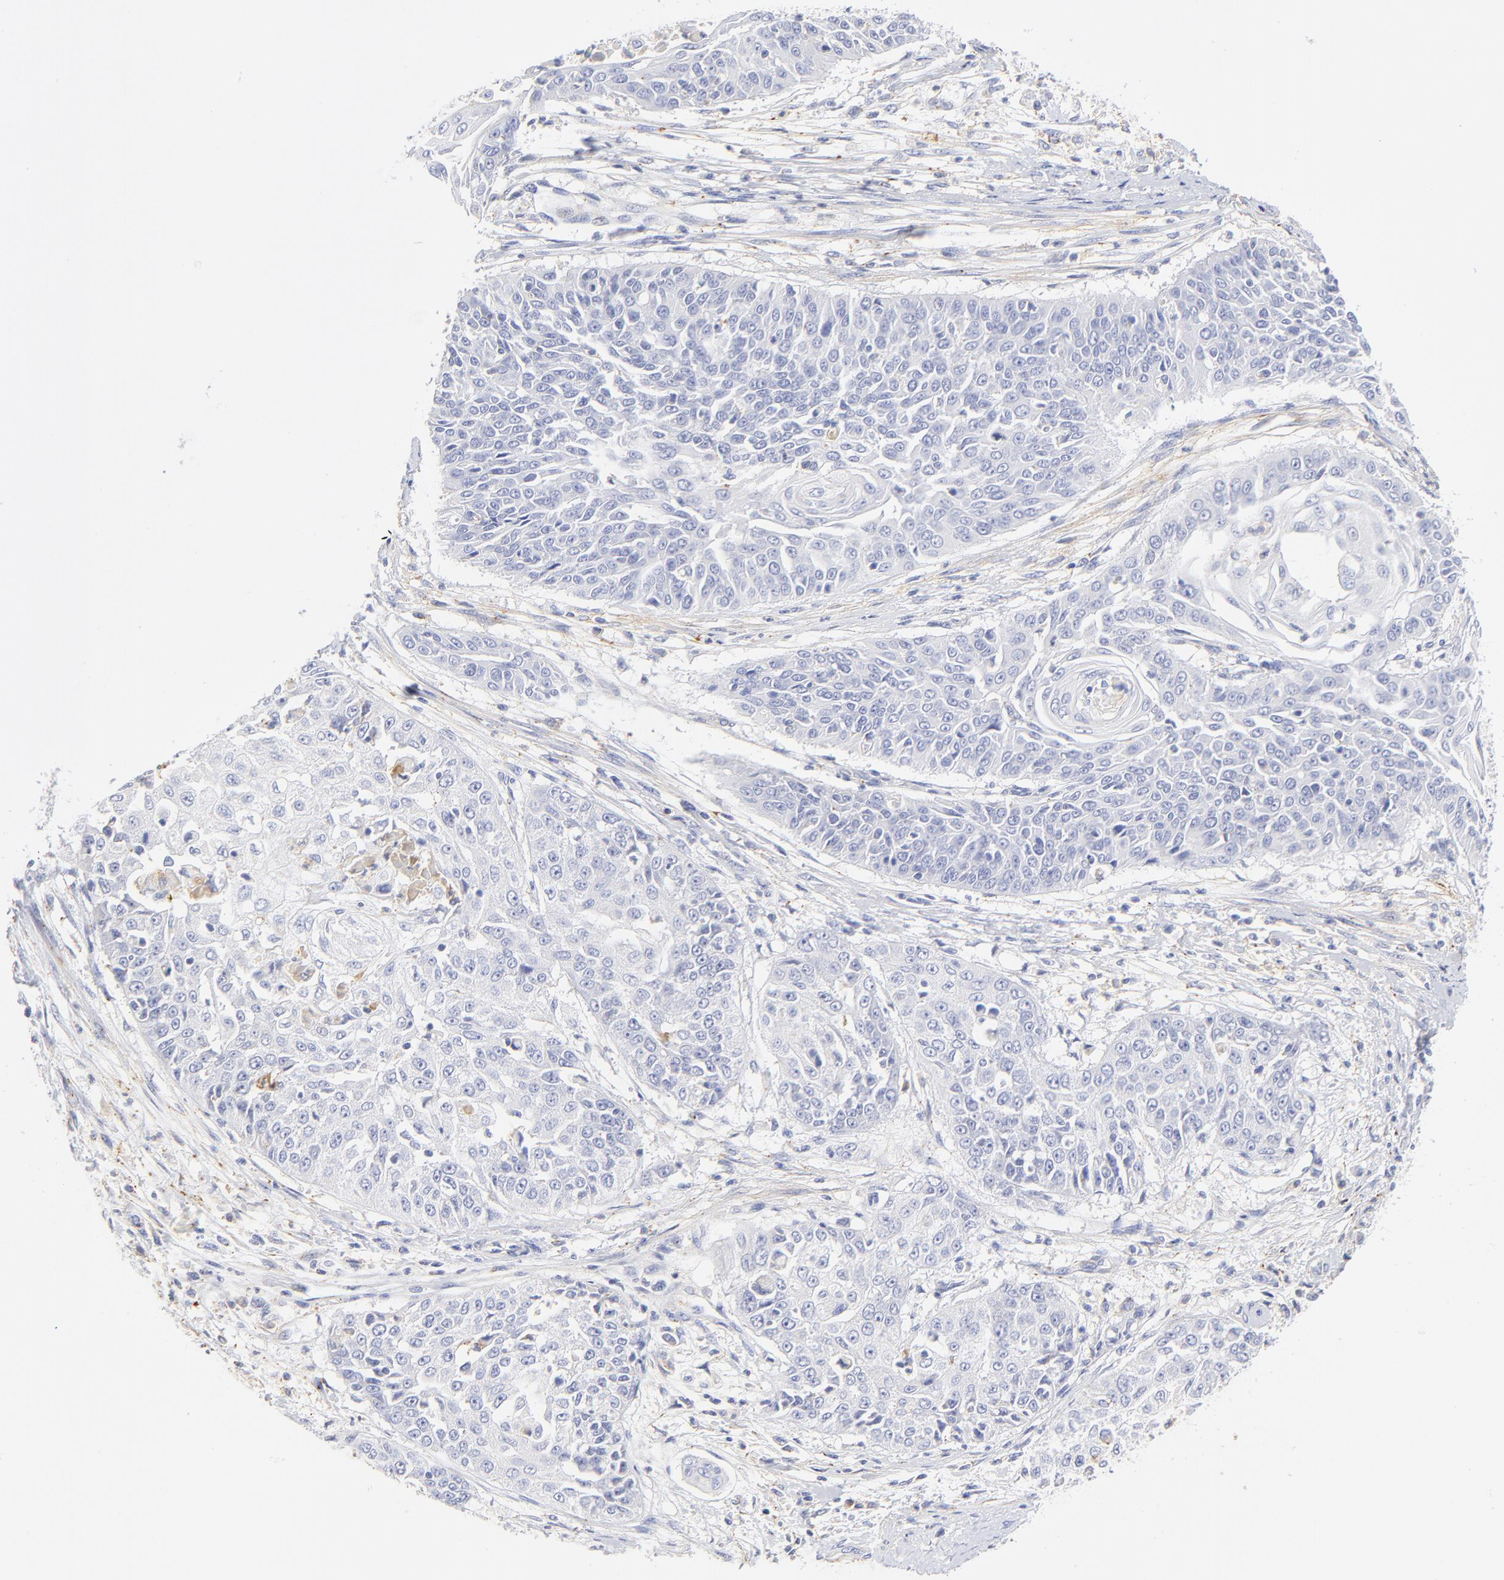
{"staining": {"intensity": "negative", "quantity": "none", "location": "none"}, "tissue": "cervical cancer", "cell_type": "Tumor cells", "image_type": "cancer", "snomed": [{"axis": "morphology", "description": "Squamous cell carcinoma, NOS"}, {"axis": "topography", "description": "Cervix"}], "caption": "This is an immunohistochemistry (IHC) photomicrograph of cervical cancer. There is no expression in tumor cells.", "gene": "MDGA2", "patient": {"sex": "female", "age": 64}}